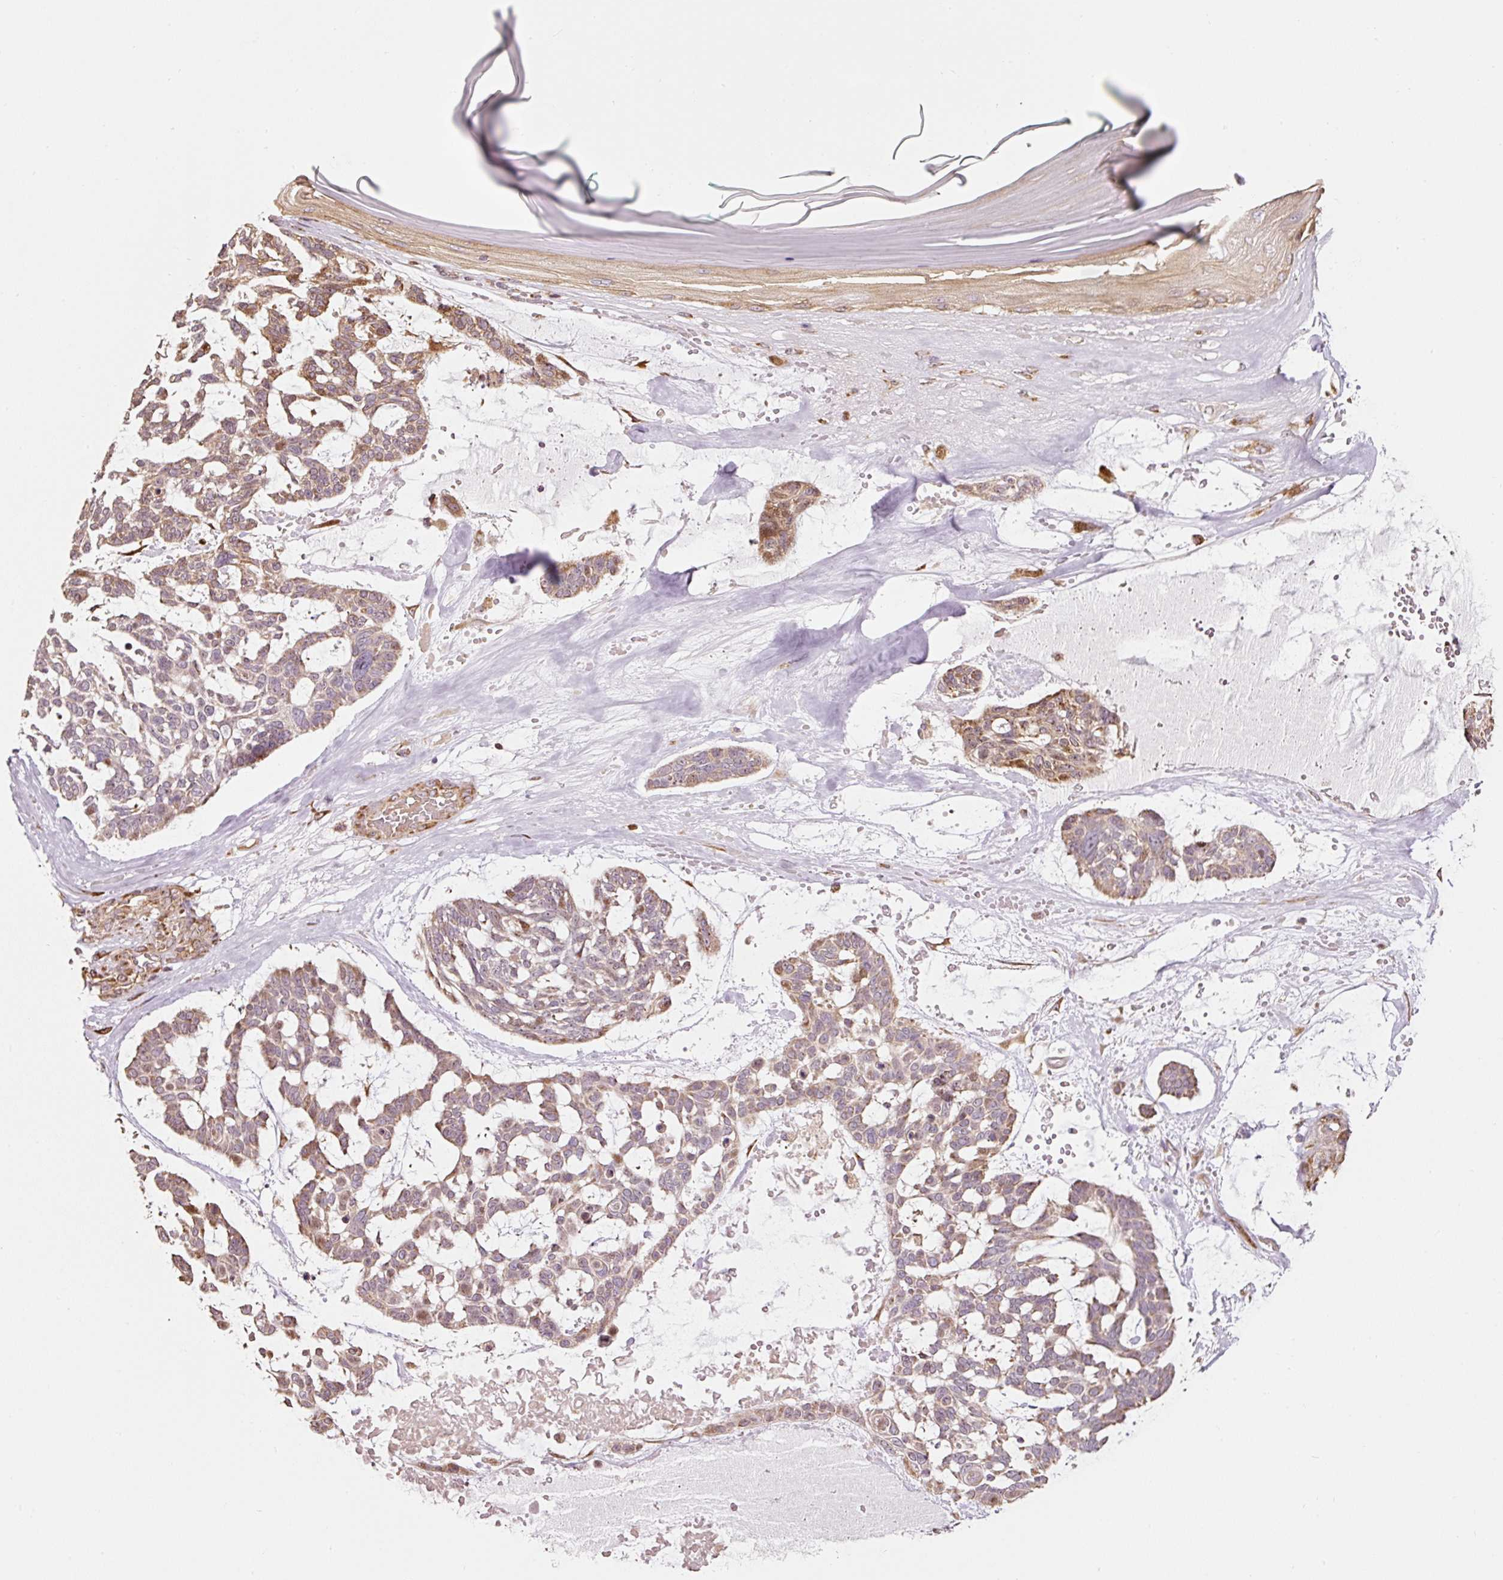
{"staining": {"intensity": "moderate", "quantity": "25%-75%", "location": "cytoplasmic/membranous"}, "tissue": "skin cancer", "cell_type": "Tumor cells", "image_type": "cancer", "snomed": [{"axis": "morphology", "description": "Basal cell carcinoma"}, {"axis": "topography", "description": "Skin"}], "caption": "This is a micrograph of IHC staining of skin cancer, which shows moderate staining in the cytoplasmic/membranous of tumor cells.", "gene": "ETF1", "patient": {"sex": "male", "age": 88}}